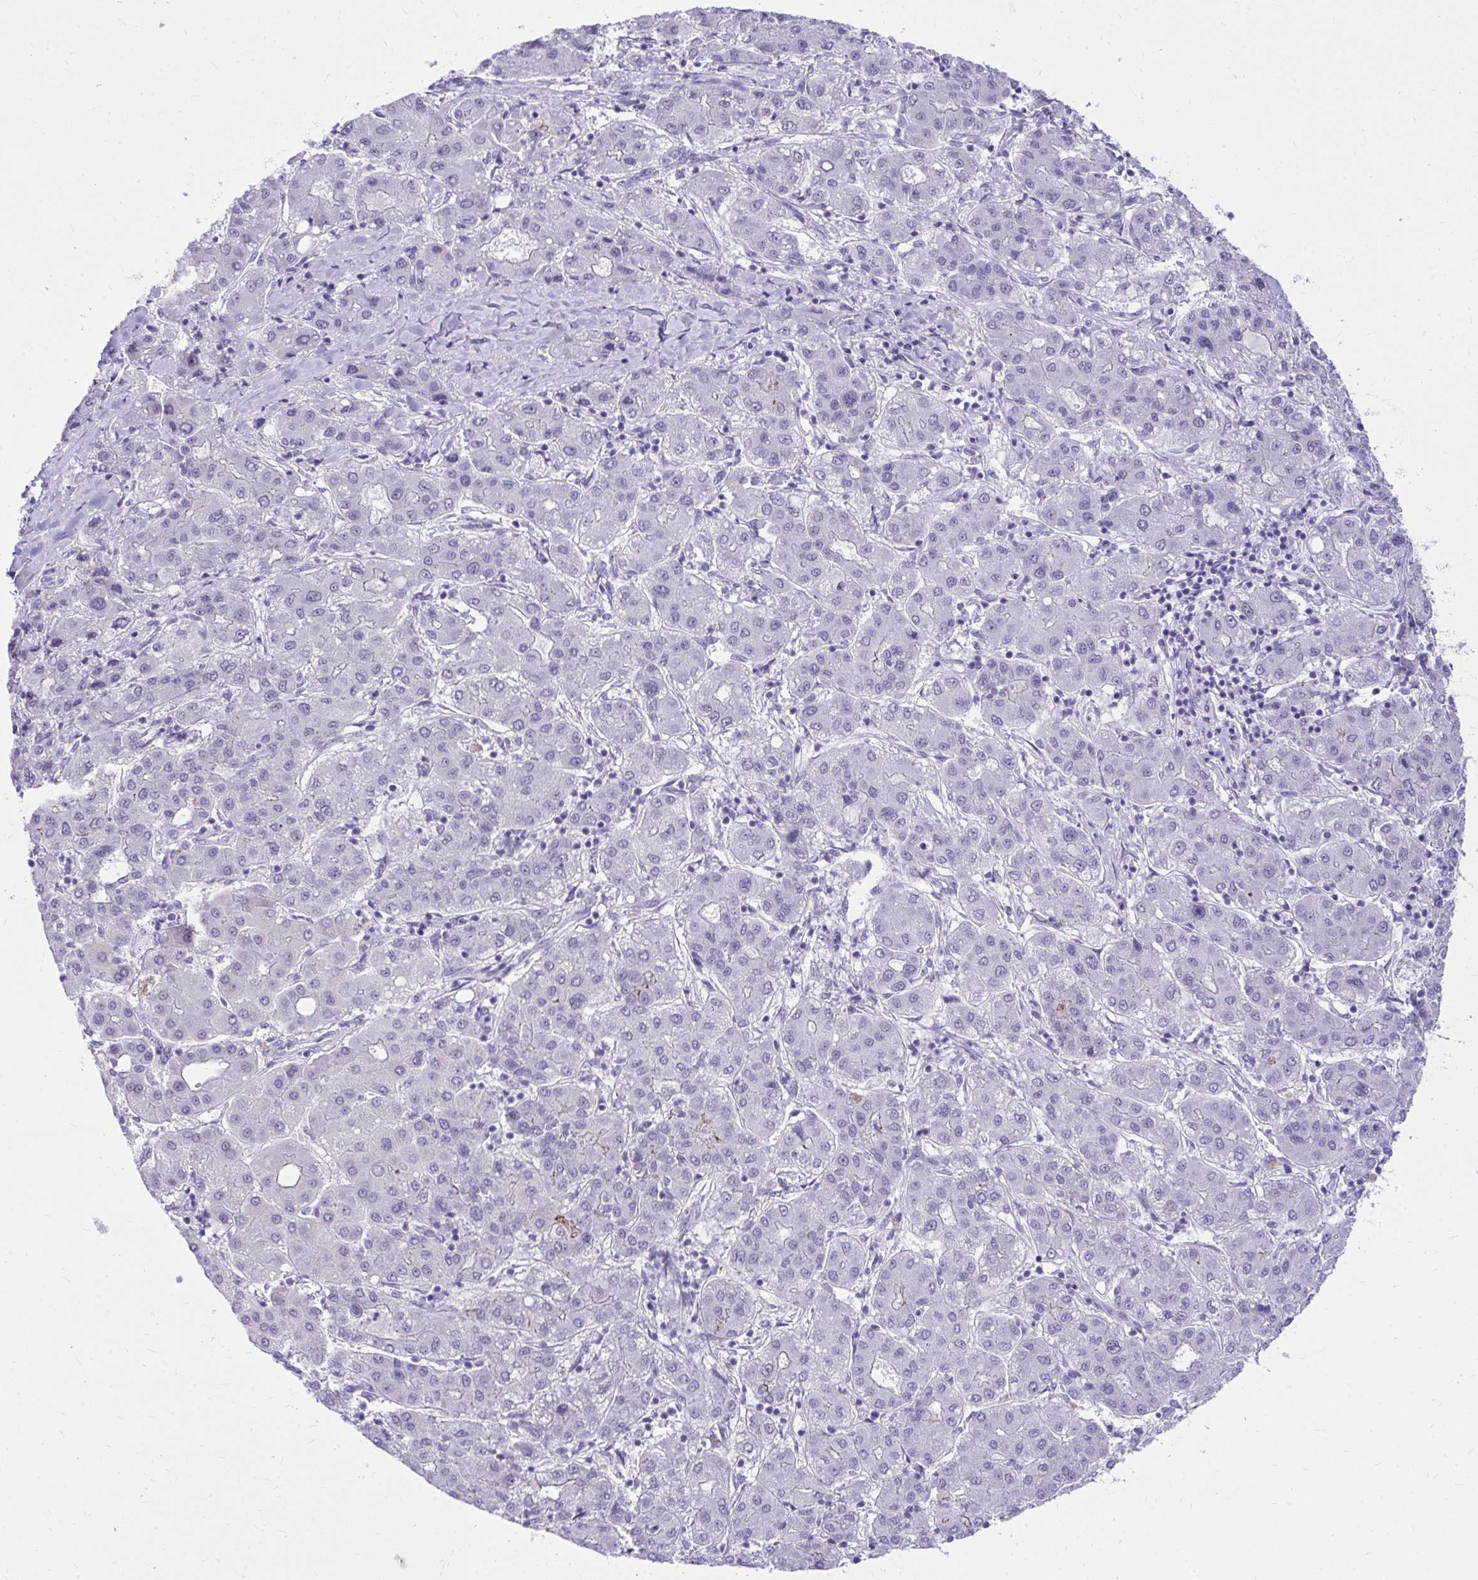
{"staining": {"intensity": "negative", "quantity": "none", "location": "none"}, "tissue": "liver cancer", "cell_type": "Tumor cells", "image_type": "cancer", "snomed": [{"axis": "morphology", "description": "Carcinoma, Hepatocellular, NOS"}, {"axis": "topography", "description": "Liver"}], "caption": "The IHC image has no significant expression in tumor cells of liver hepatocellular carcinoma tissue. Brightfield microscopy of immunohistochemistry stained with DAB (3,3'-diaminobenzidine) (brown) and hematoxylin (blue), captured at high magnification.", "gene": "OR5F1", "patient": {"sex": "male", "age": 65}}